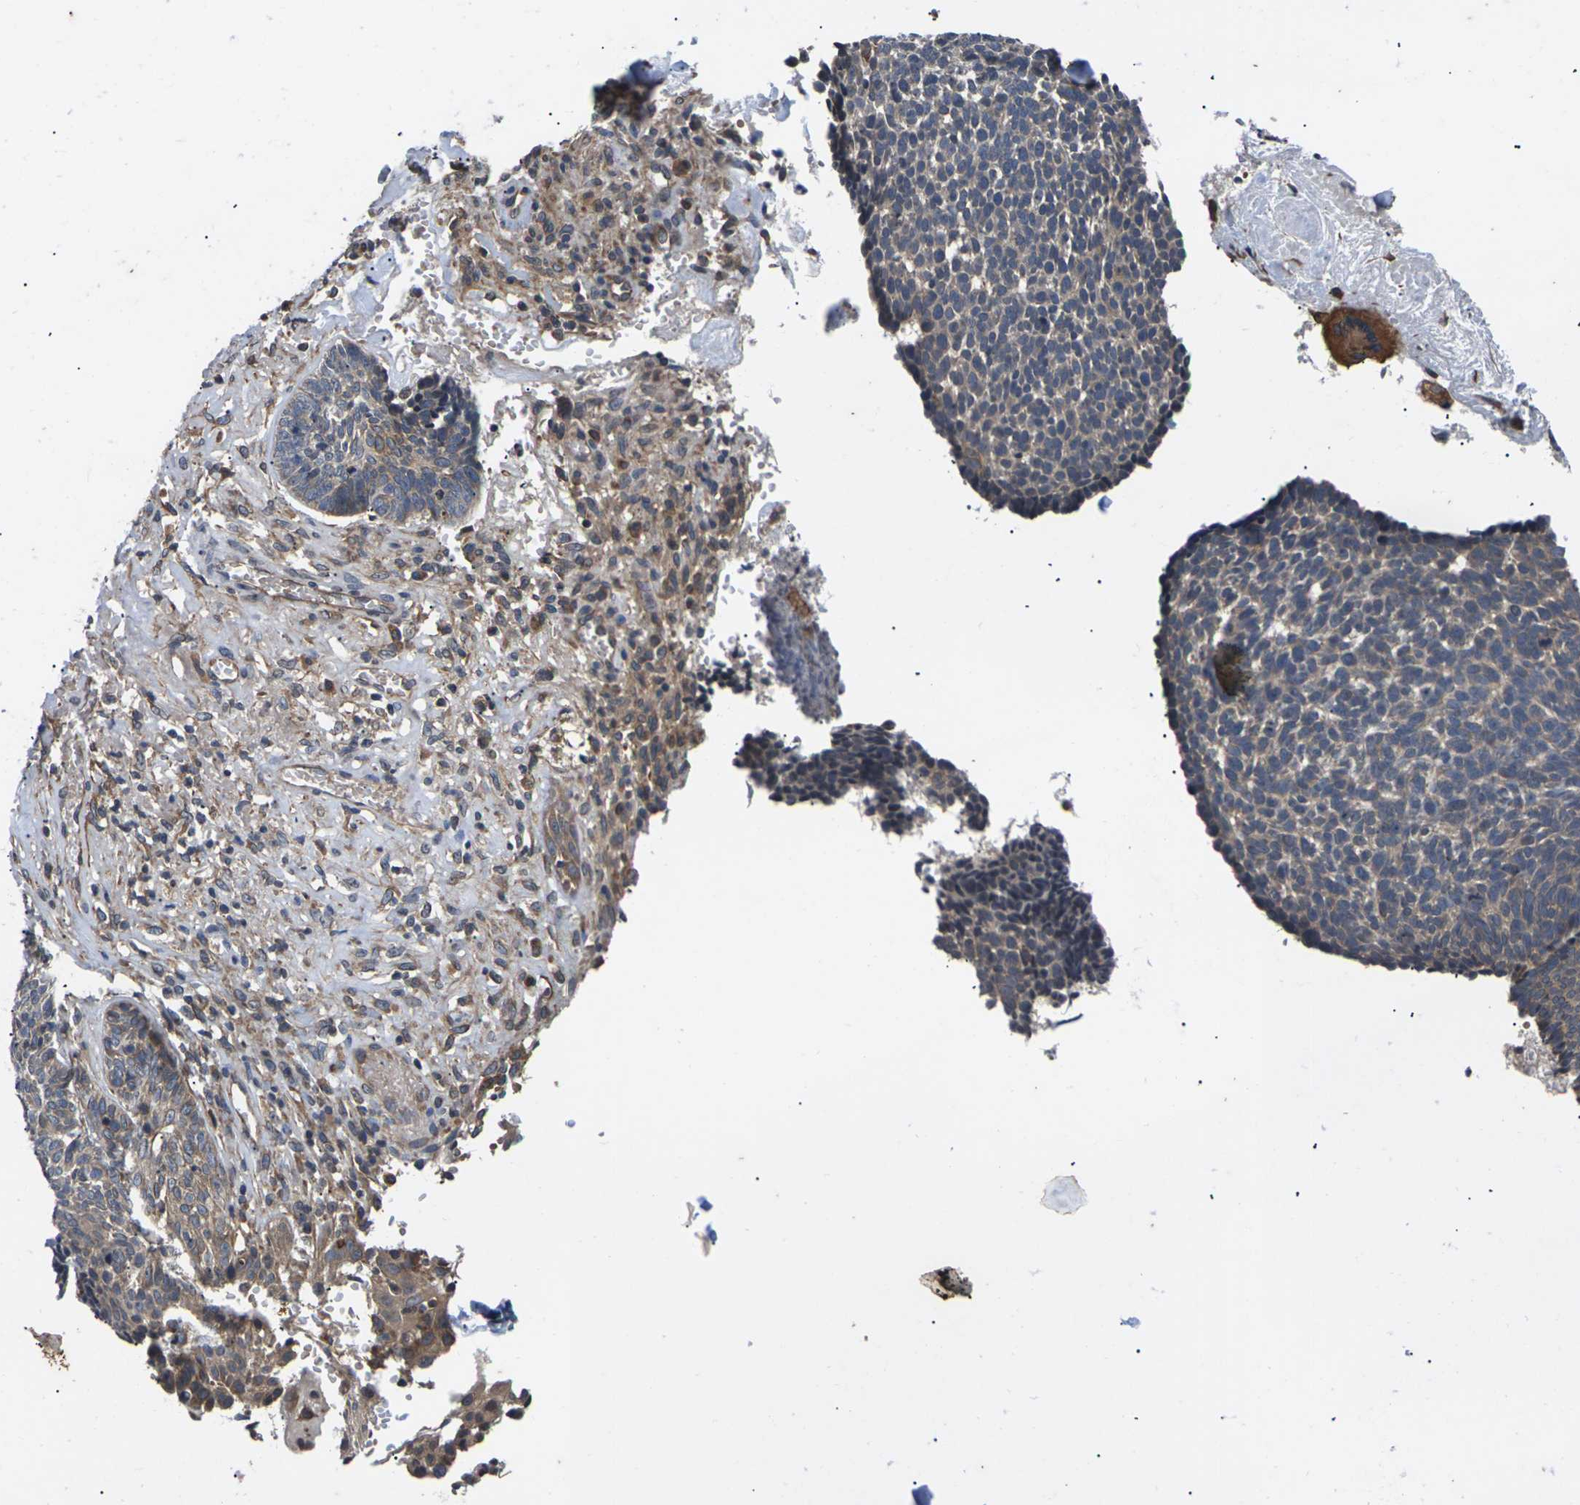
{"staining": {"intensity": "weak", "quantity": ">75%", "location": "cytoplasmic/membranous"}, "tissue": "skin cancer", "cell_type": "Tumor cells", "image_type": "cancer", "snomed": [{"axis": "morphology", "description": "Basal cell carcinoma"}, {"axis": "topography", "description": "Skin"}], "caption": "A brown stain shows weak cytoplasmic/membranous staining of a protein in human skin cancer tumor cells.", "gene": "DKK2", "patient": {"sex": "male", "age": 84}}